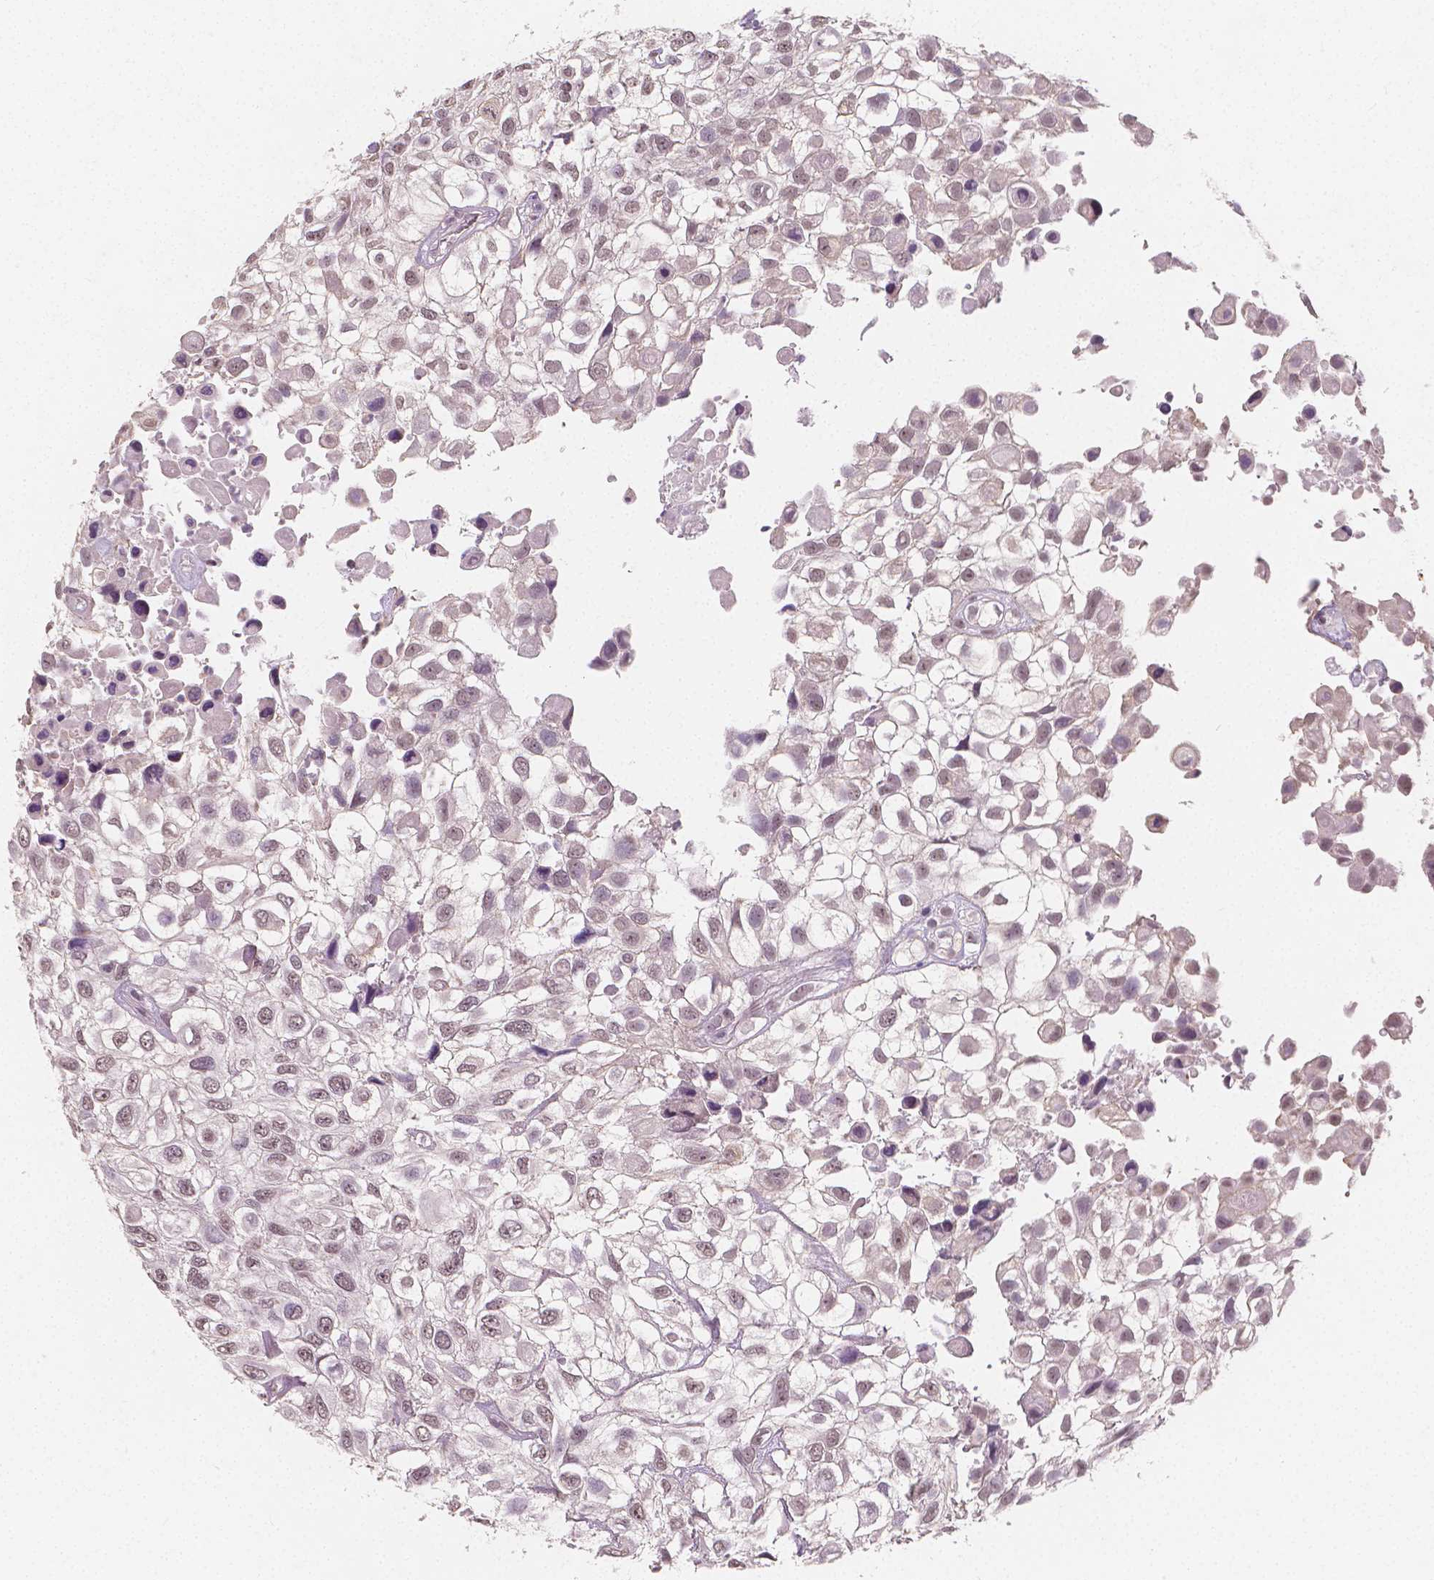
{"staining": {"intensity": "weak", "quantity": ">75%", "location": "nuclear"}, "tissue": "urothelial cancer", "cell_type": "Tumor cells", "image_type": "cancer", "snomed": [{"axis": "morphology", "description": "Urothelial carcinoma, High grade"}, {"axis": "topography", "description": "Urinary bladder"}], "caption": "Tumor cells display weak nuclear staining in approximately >75% of cells in high-grade urothelial carcinoma. The staining was performed using DAB (3,3'-diaminobenzidine) to visualize the protein expression in brown, while the nuclei were stained in blue with hematoxylin (Magnification: 20x).", "gene": "NOLC1", "patient": {"sex": "male", "age": 56}}